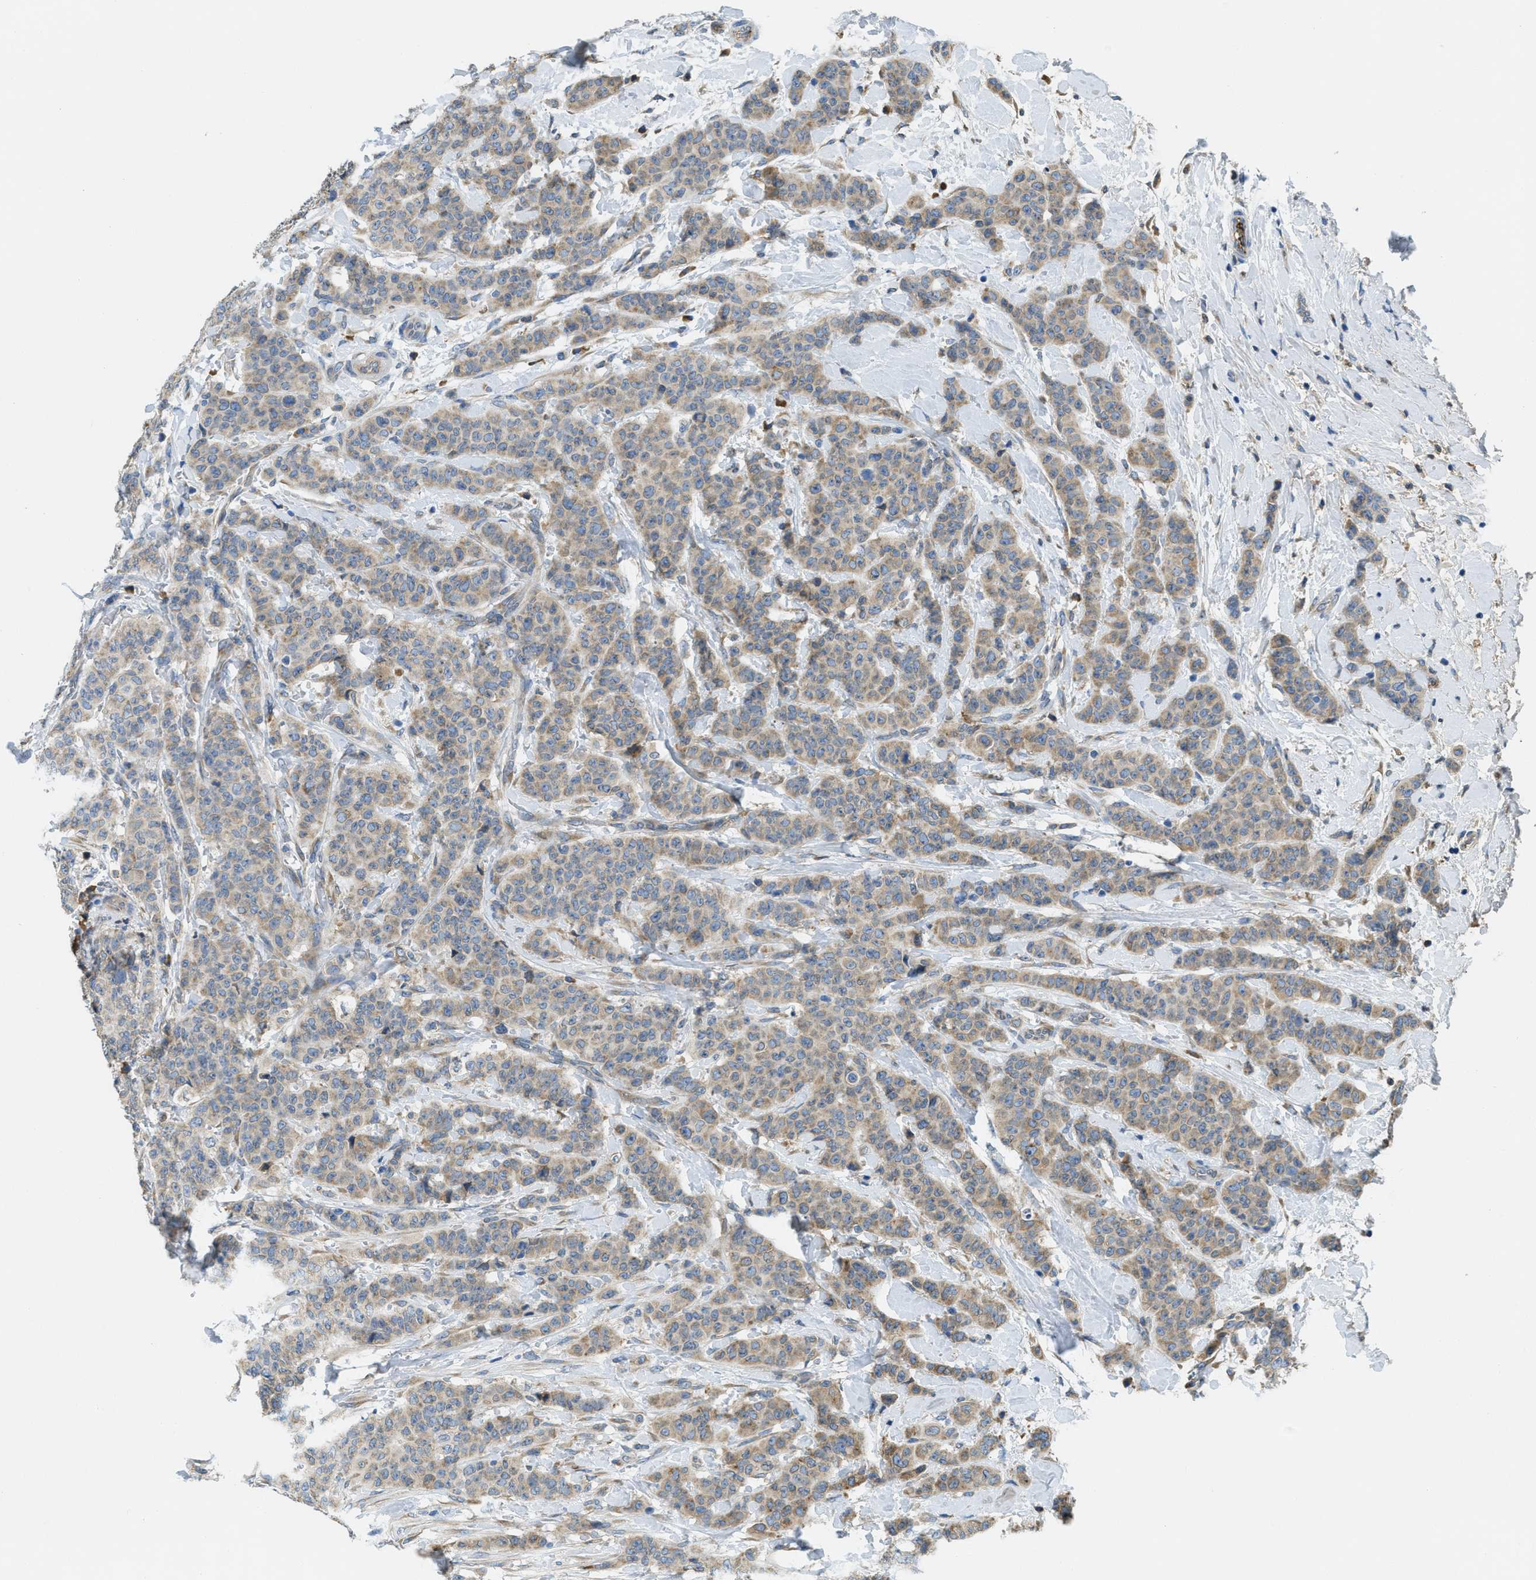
{"staining": {"intensity": "weak", "quantity": ">75%", "location": "cytoplasmic/membranous"}, "tissue": "breast cancer", "cell_type": "Tumor cells", "image_type": "cancer", "snomed": [{"axis": "morphology", "description": "Normal tissue, NOS"}, {"axis": "morphology", "description": "Duct carcinoma"}, {"axis": "topography", "description": "Breast"}], "caption": "Breast cancer (invasive ductal carcinoma) stained with a brown dye demonstrates weak cytoplasmic/membranous positive expression in approximately >75% of tumor cells.", "gene": "MPDU1", "patient": {"sex": "female", "age": 40}}